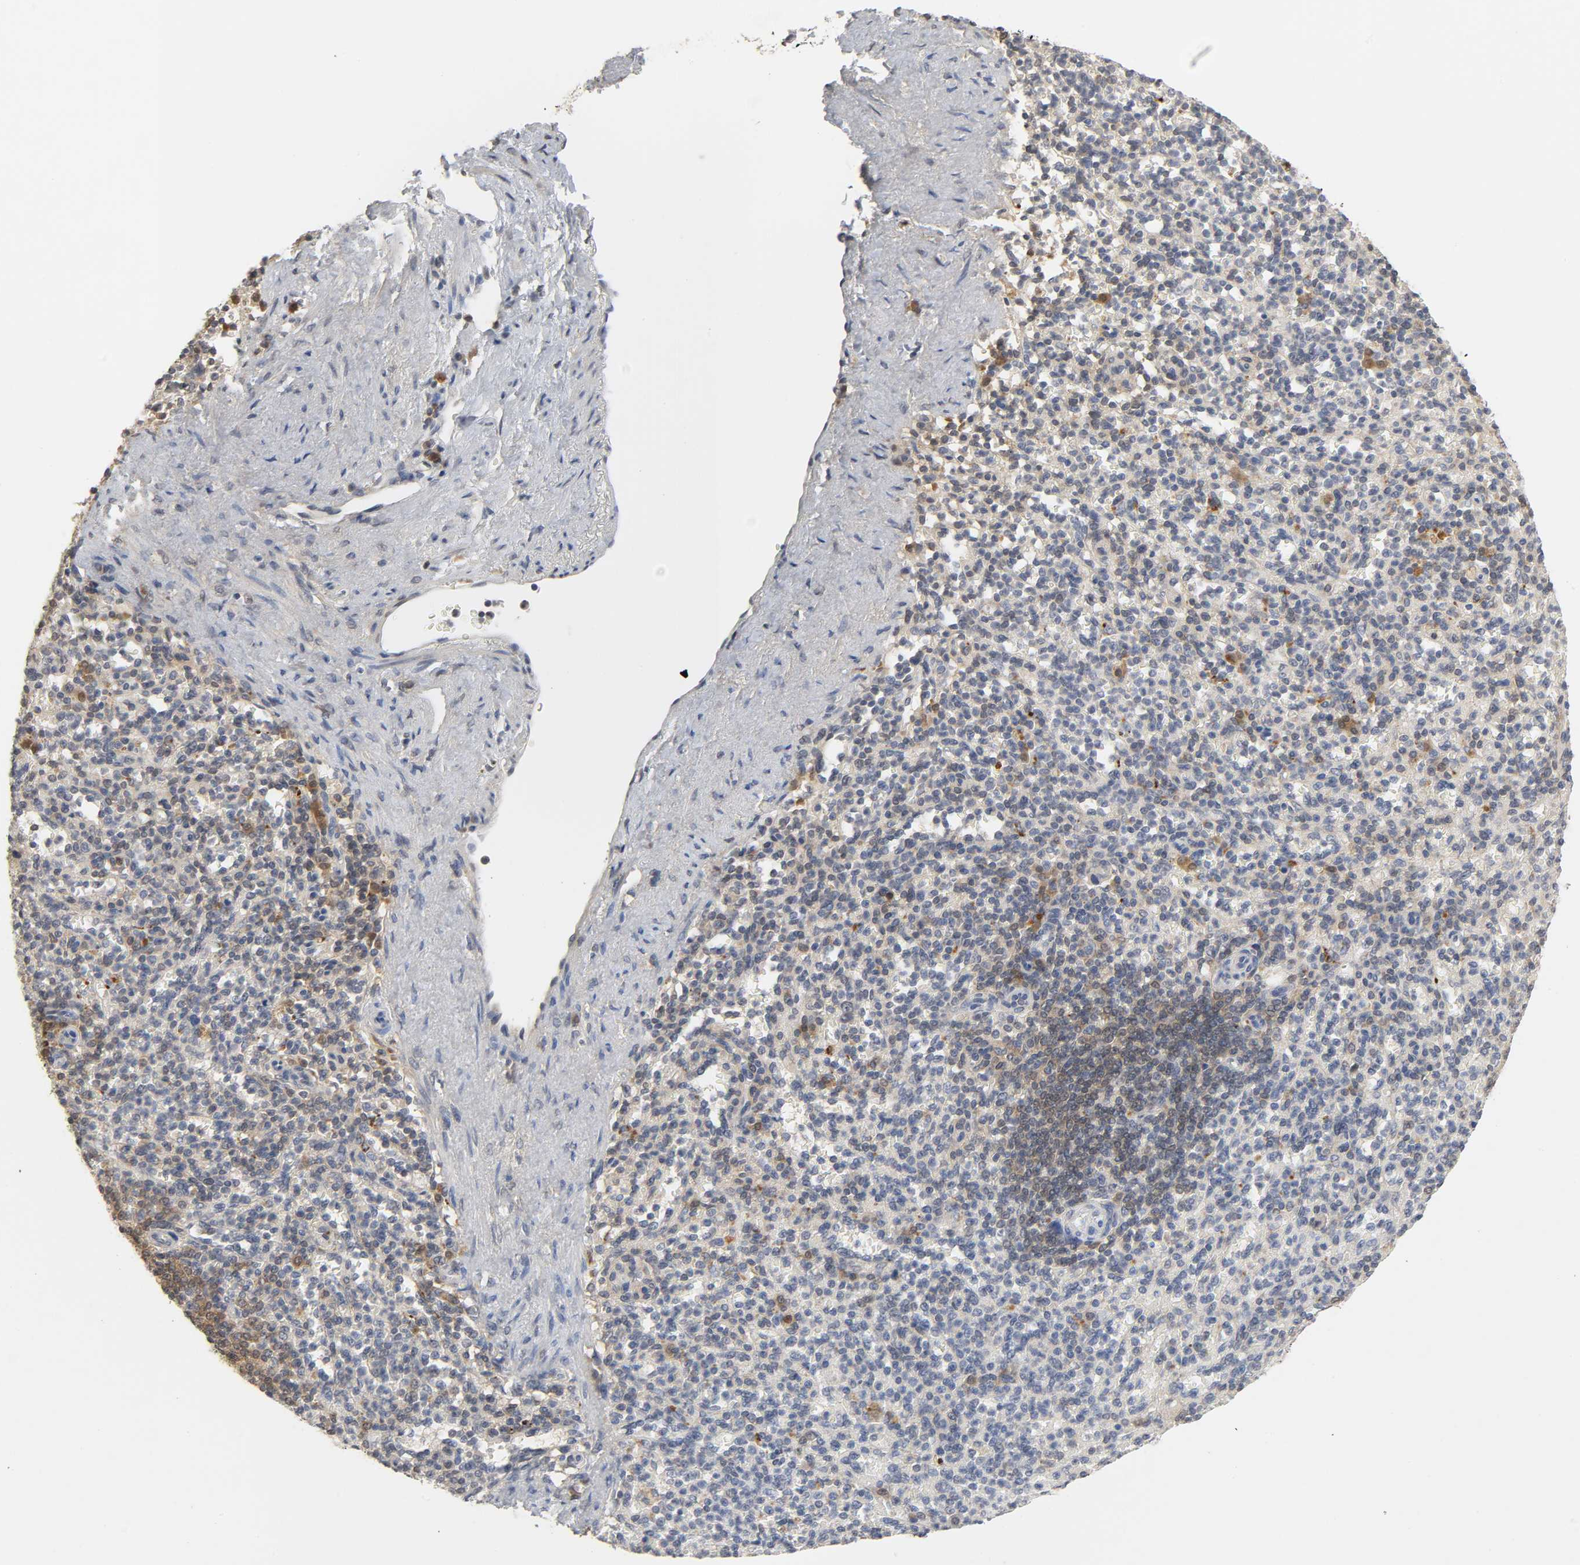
{"staining": {"intensity": "moderate", "quantity": "<25%", "location": "cytoplasmic/membranous"}, "tissue": "spleen", "cell_type": "Cells in red pulp", "image_type": "normal", "snomed": [{"axis": "morphology", "description": "Normal tissue, NOS"}, {"axis": "topography", "description": "Spleen"}], "caption": "Protein analysis of benign spleen reveals moderate cytoplasmic/membranous expression in about <25% of cells in red pulp.", "gene": "MIF", "patient": {"sex": "female", "age": 74}}